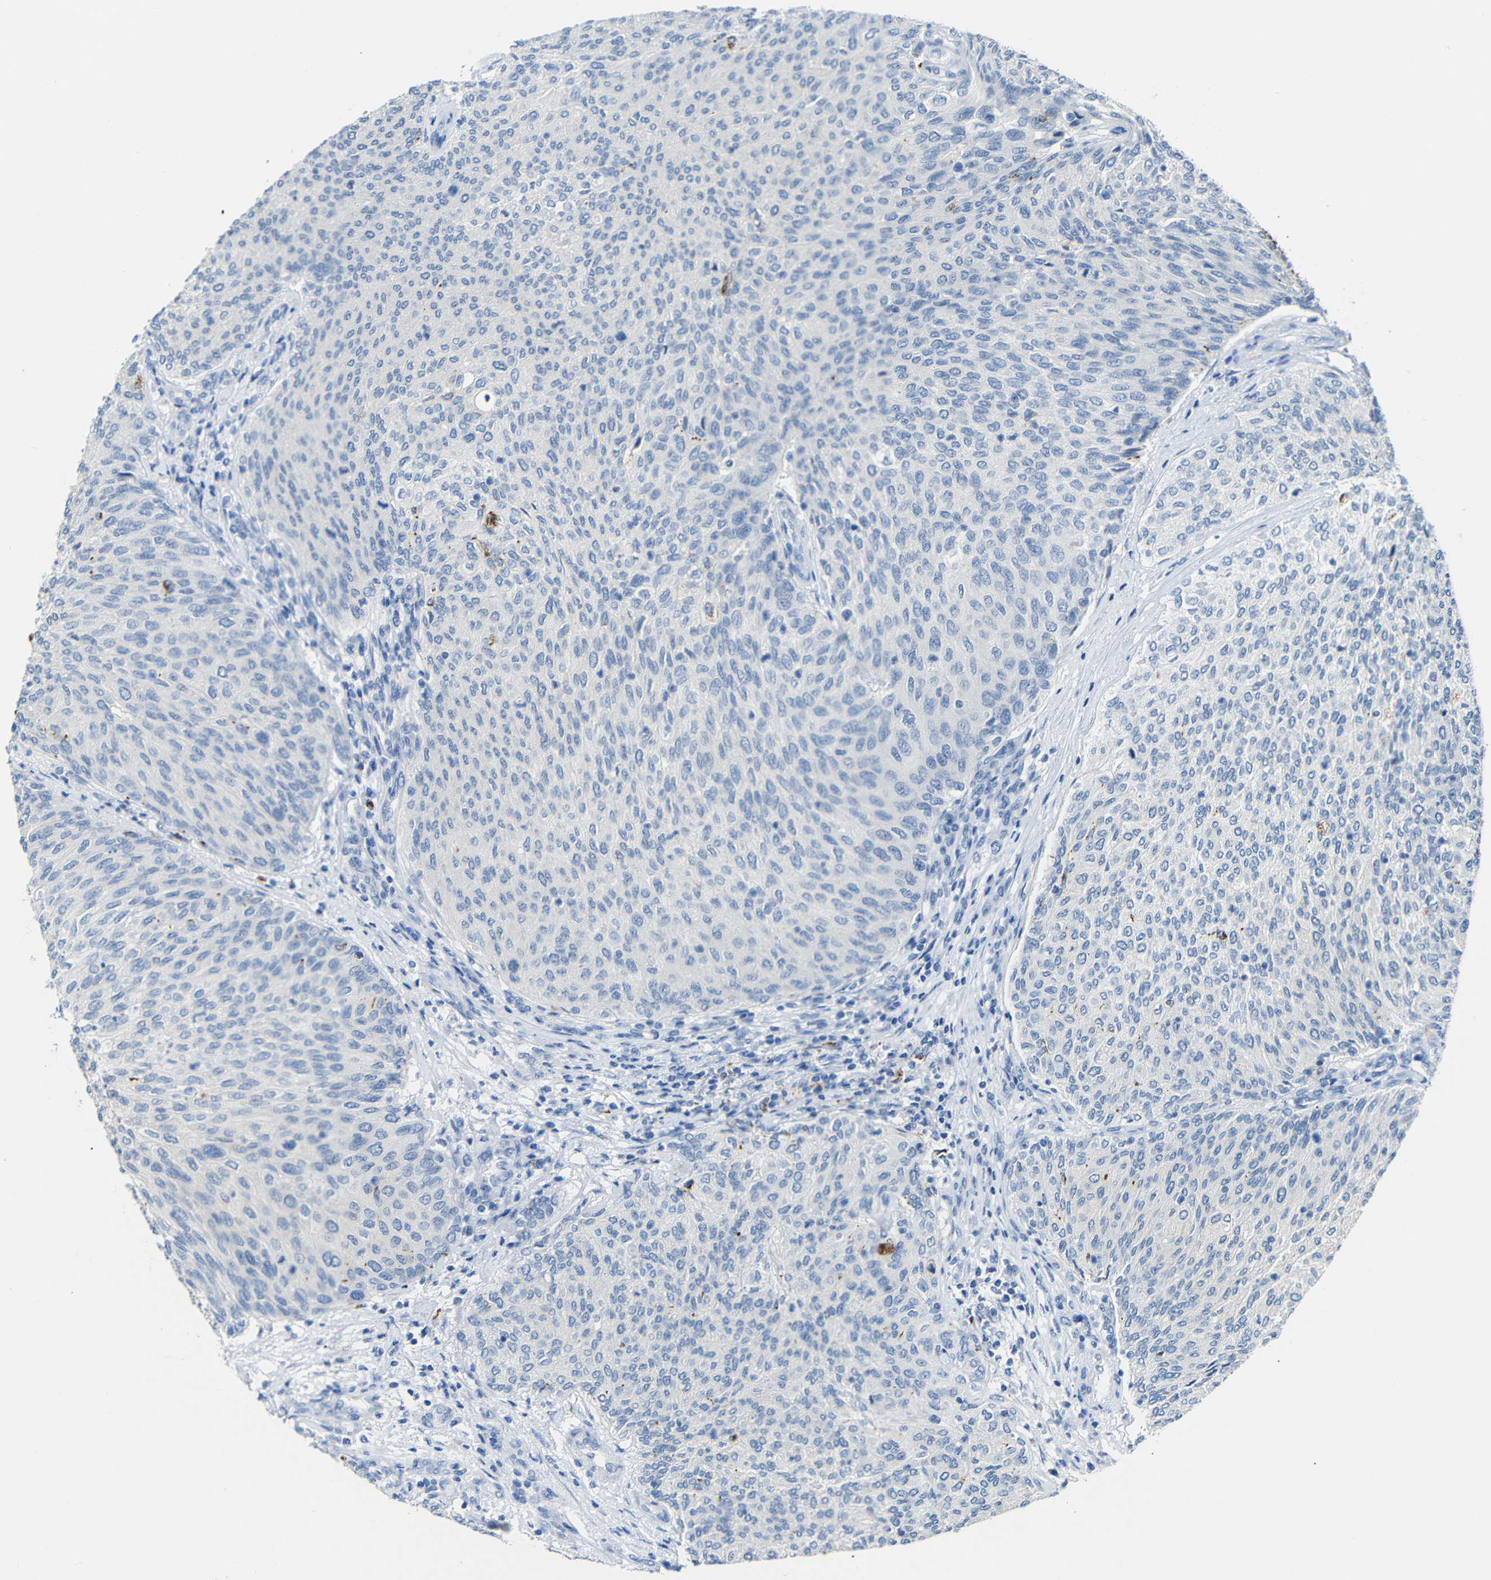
{"staining": {"intensity": "negative", "quantity": "none", "location": "none"}, "tissue": "urothelial cancer", "cell_type": "Tumor cells", "image_type": "cancer", "snomed": [{"axis": "morphology", "description": "Urothelial carcinoma, Low grade"}, {"axis": "topography", "description": "Urinary bladder"}], "caption": "Micrograph shows no significant protein positivity in tumor cells of low-grade urothelial carcinoma.", "gene": "C15orf48", "patient": {"sex": "female", "age": 79}}